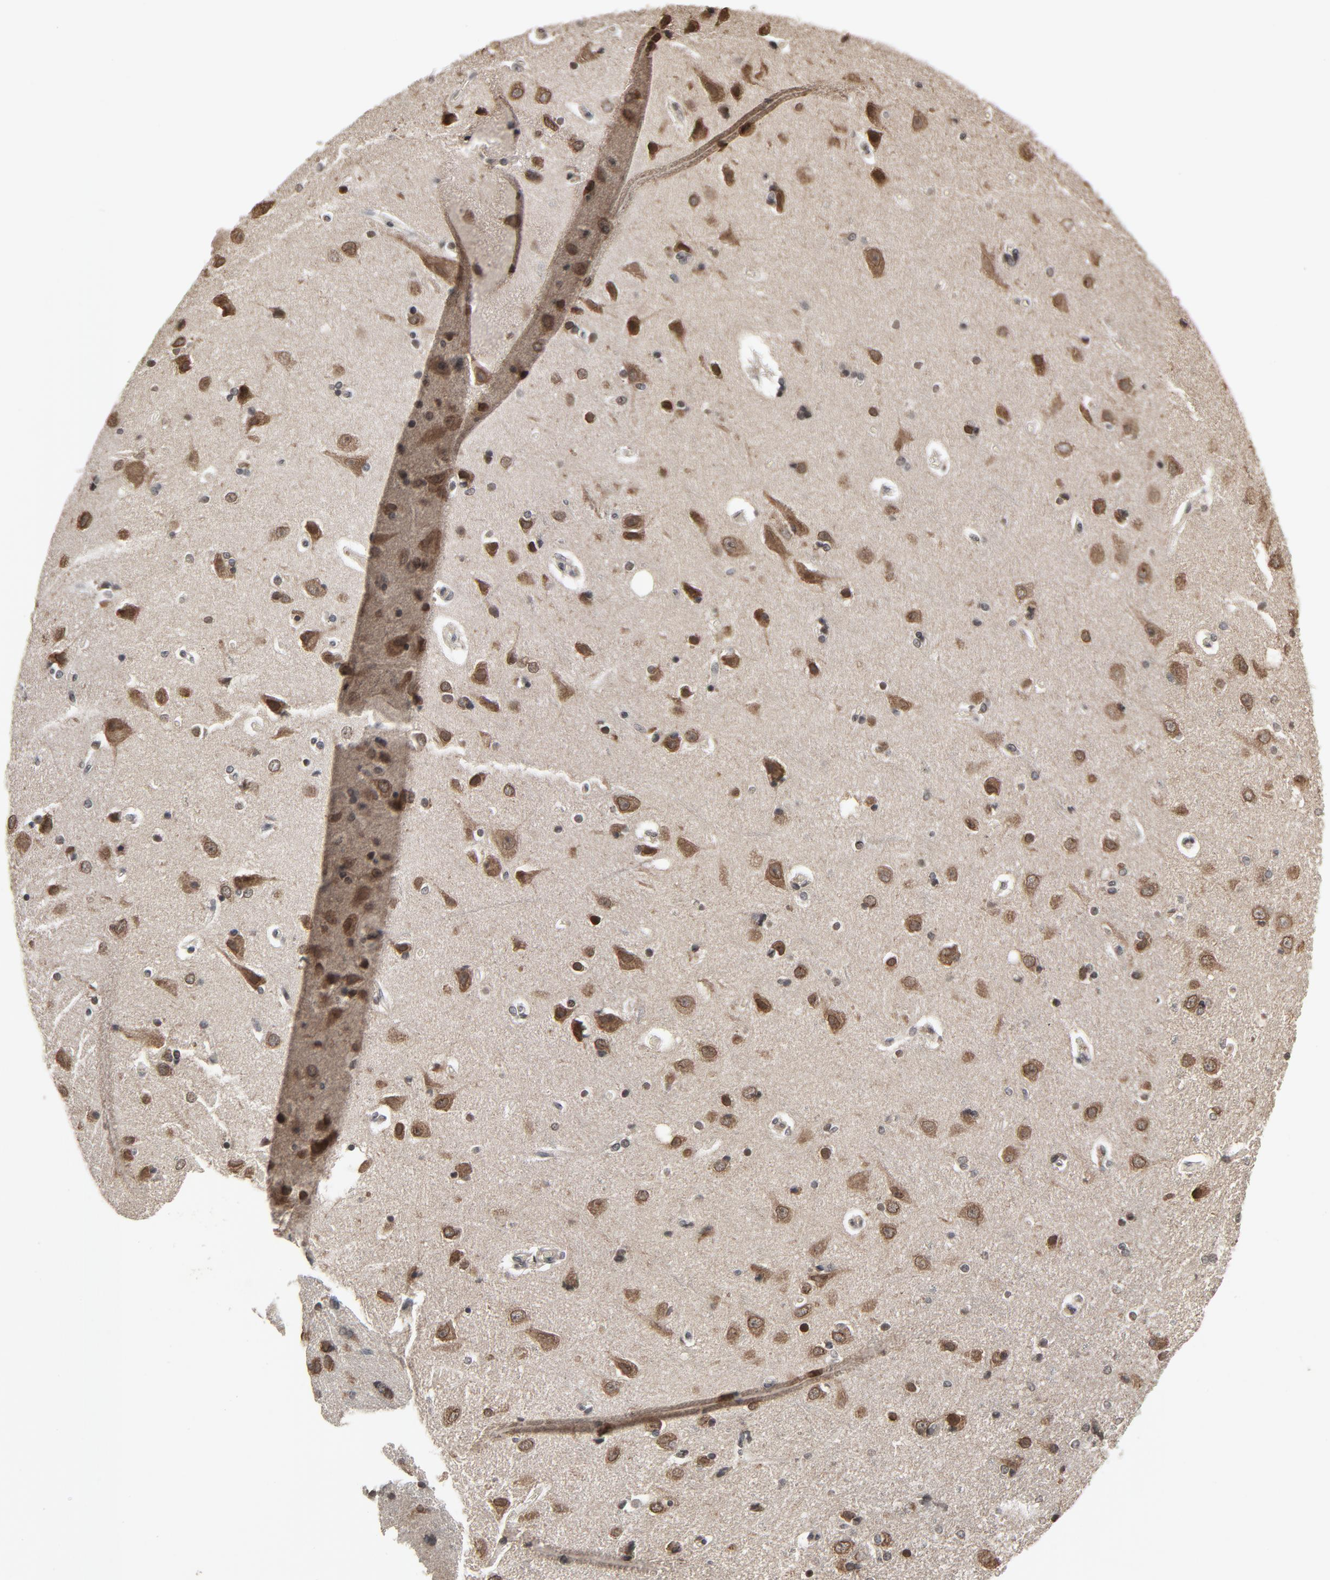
{"staining": {"intensity": "weak", "quantity": ">75%", "location": "cytoplasmic/membranous"}, "tissue": "cerebral cortex", "cell_type": "Endothelial cells", "image_type": "normal", "snomed": [{"axis": "morphology", "description": "Normal tissue, NOS"}, {"axis": "topography", "description": "Cerebral cortex"}], "caption": "A histopathology image of human cerebral cortex stained for a protein reveals weak cytoplasmic/membranous brown staining in endothelial cells.", "gene": "POM121", "patient": {"sex": "male", "age": 62}}